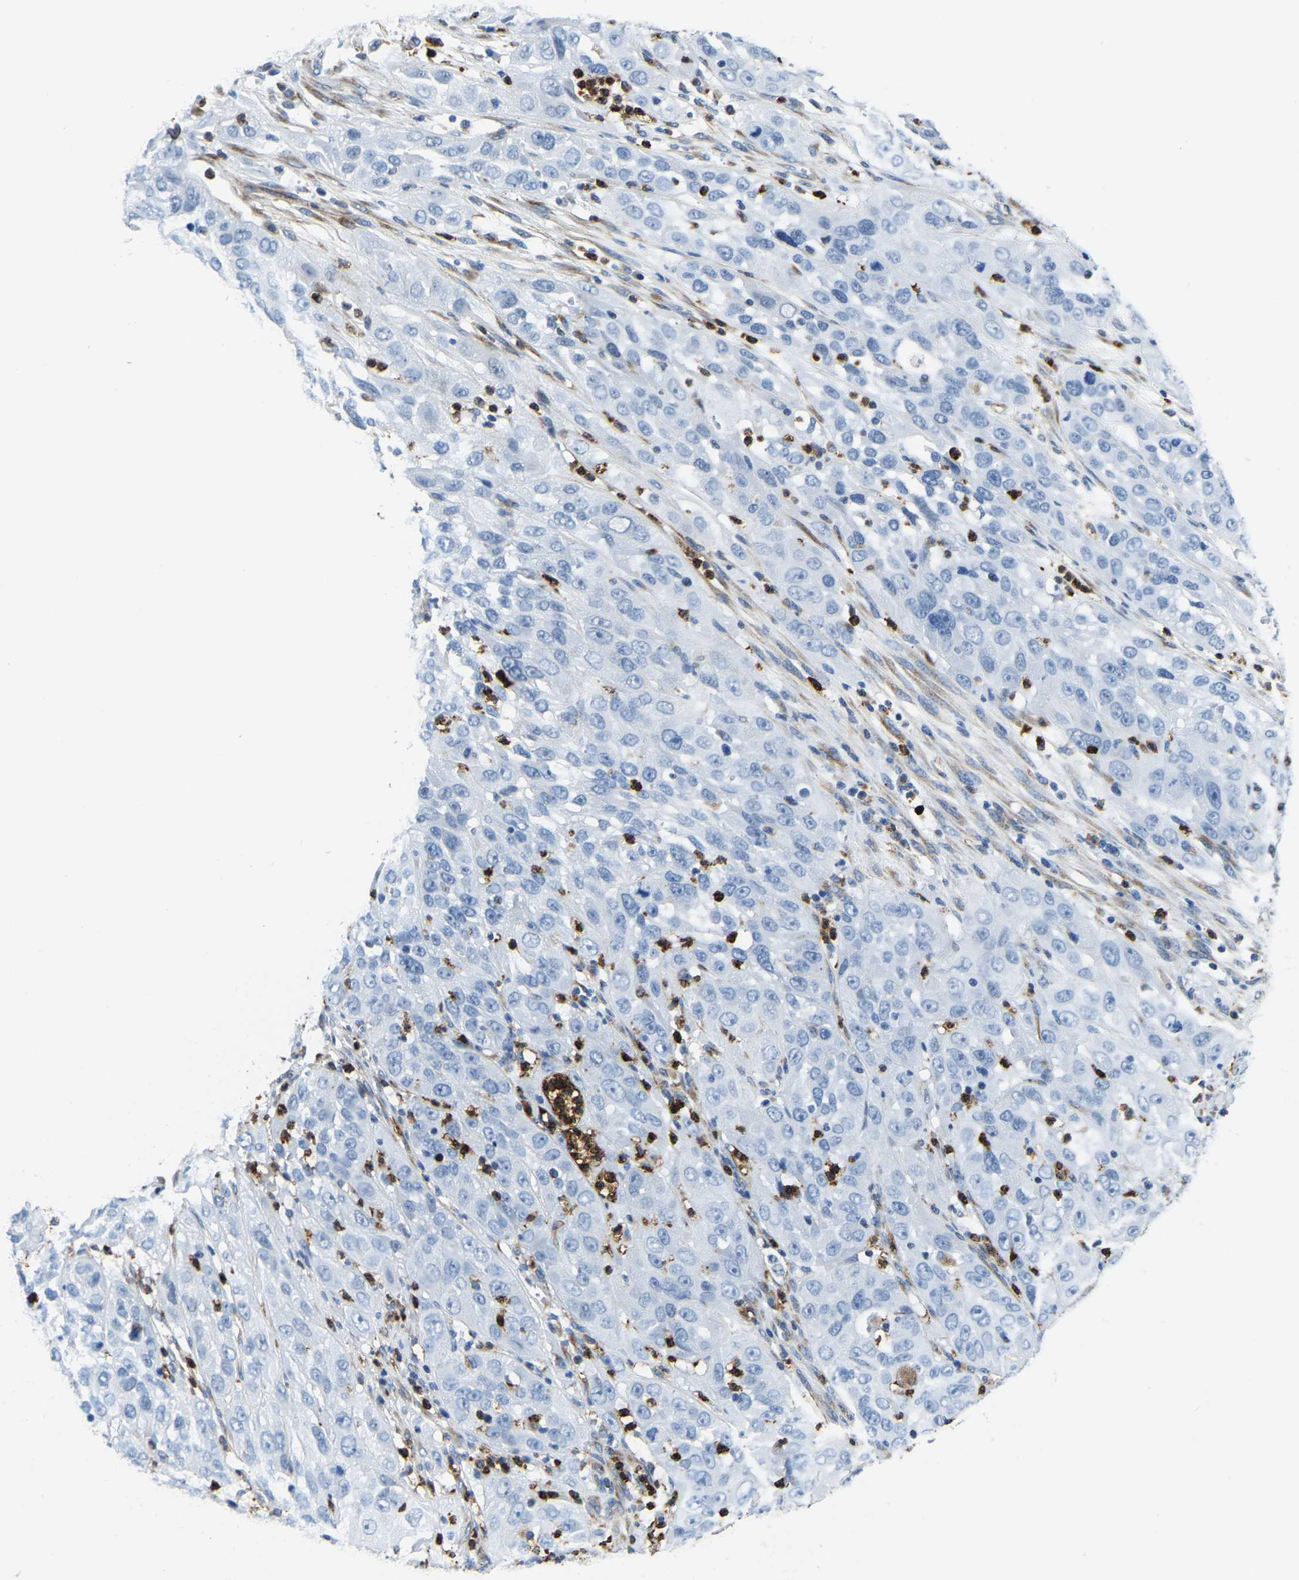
{"staining": {"intensity": "negative", "quantity": "none", "location": "none"}, "tissue": "cervical cancer", "cell_type": "Tumor cells", "image_type": "cancer", "snomed": [{"axis": "morphology", "description": "Squamous cell carcinoma, NOS"}, {"axis": "topography", "description": "Cervix"}], "caption": "There is no significant expression in tumor cells of cervical cancer.", "gene": "MS4A3", "patient": {"sex": "female", "age": 32}}